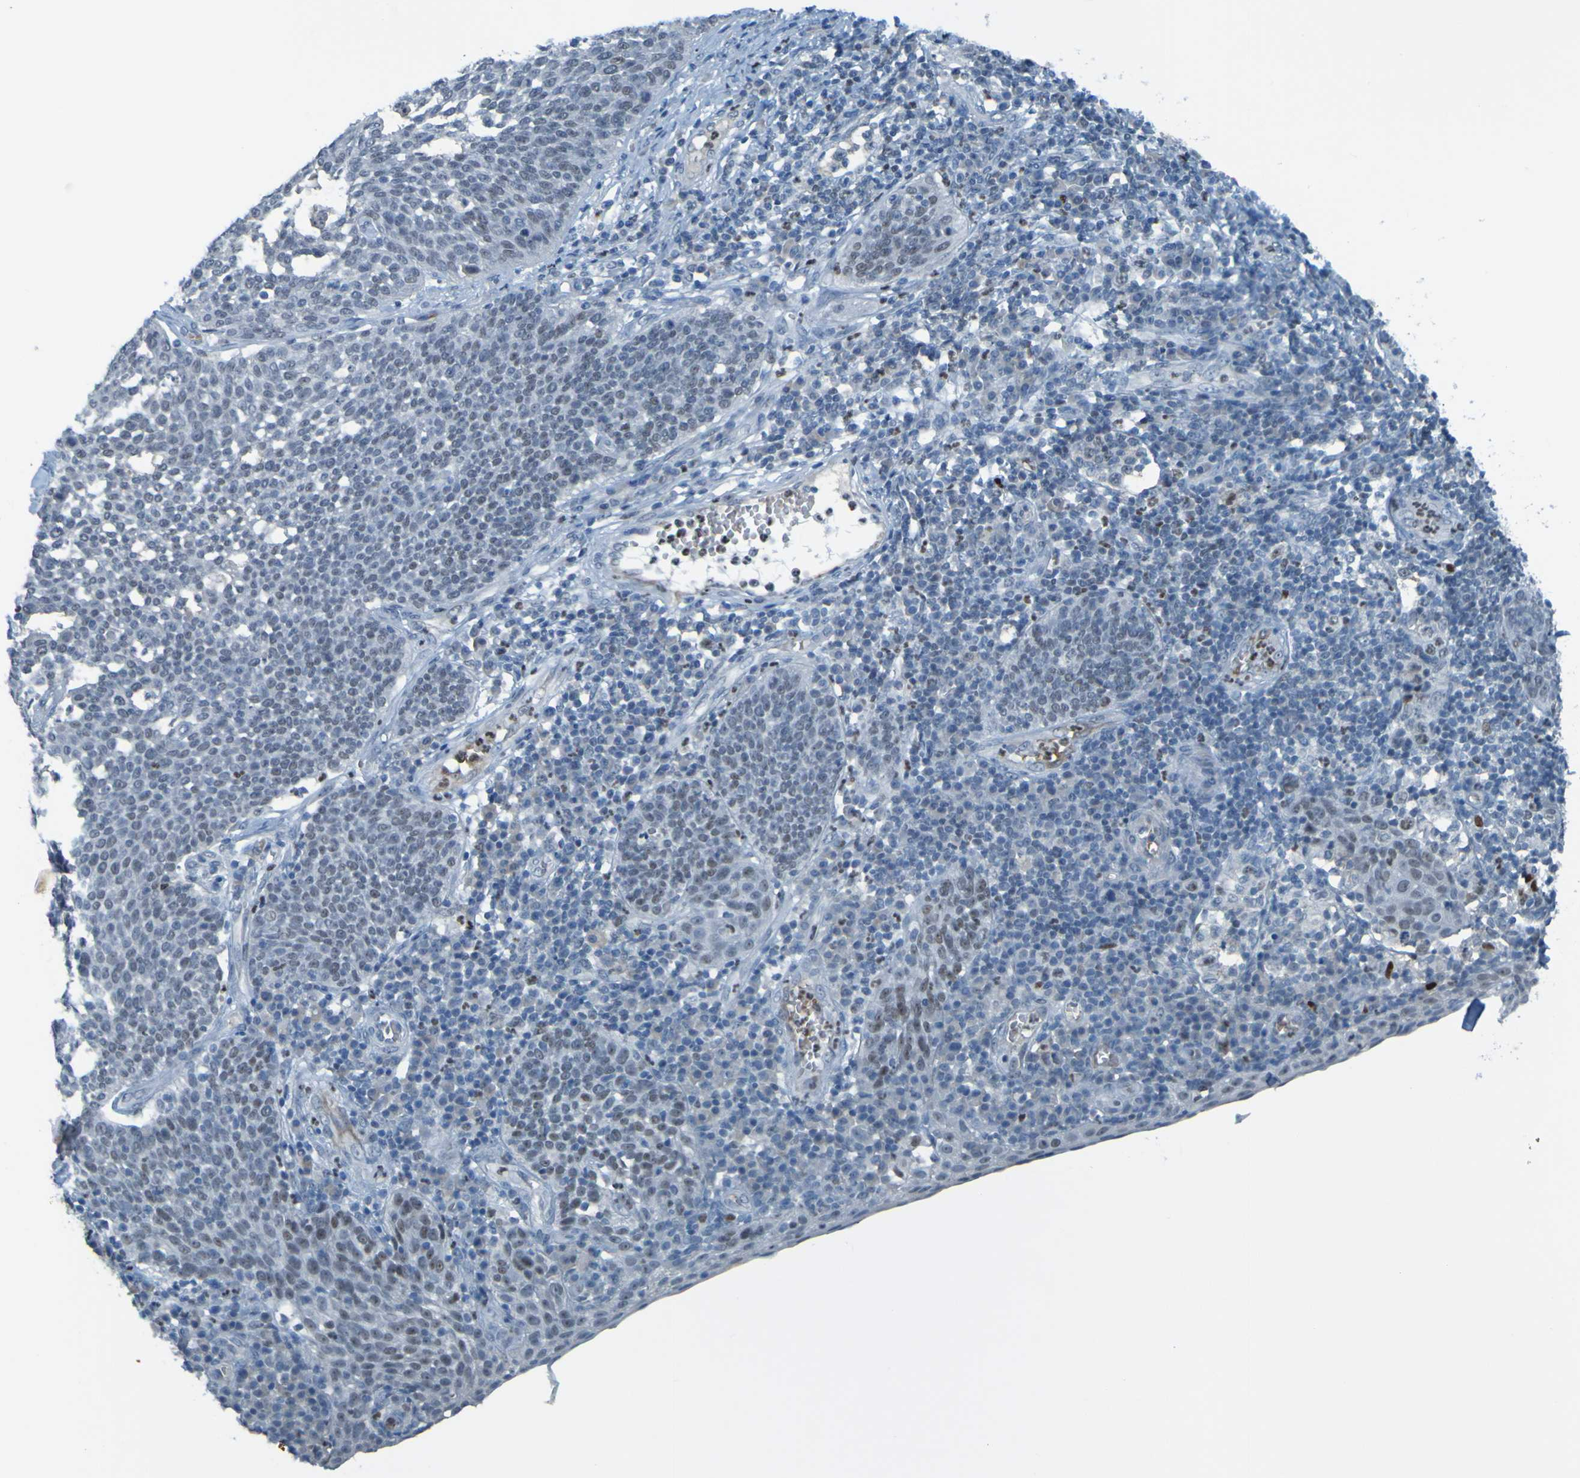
{"staining": {"intensity": "negative", "quantity": "none", "location": "none"}, "tissue": "cervical cancer", "cell_type": "Tumor cells", "image_type": "cancer", "snomed": [{"axis": "morphology", "description": "Squamous cell carcinoma, NOS"}, {"axis": "topography", "description": "Cervix"}], "caption": "Squamous cell carcinoma (cervical) was stained to show a protein in brown. There is no significant positivity in tumor cells.", "gene": "USP36", "patient": {"sex": "female", "age": 34}}